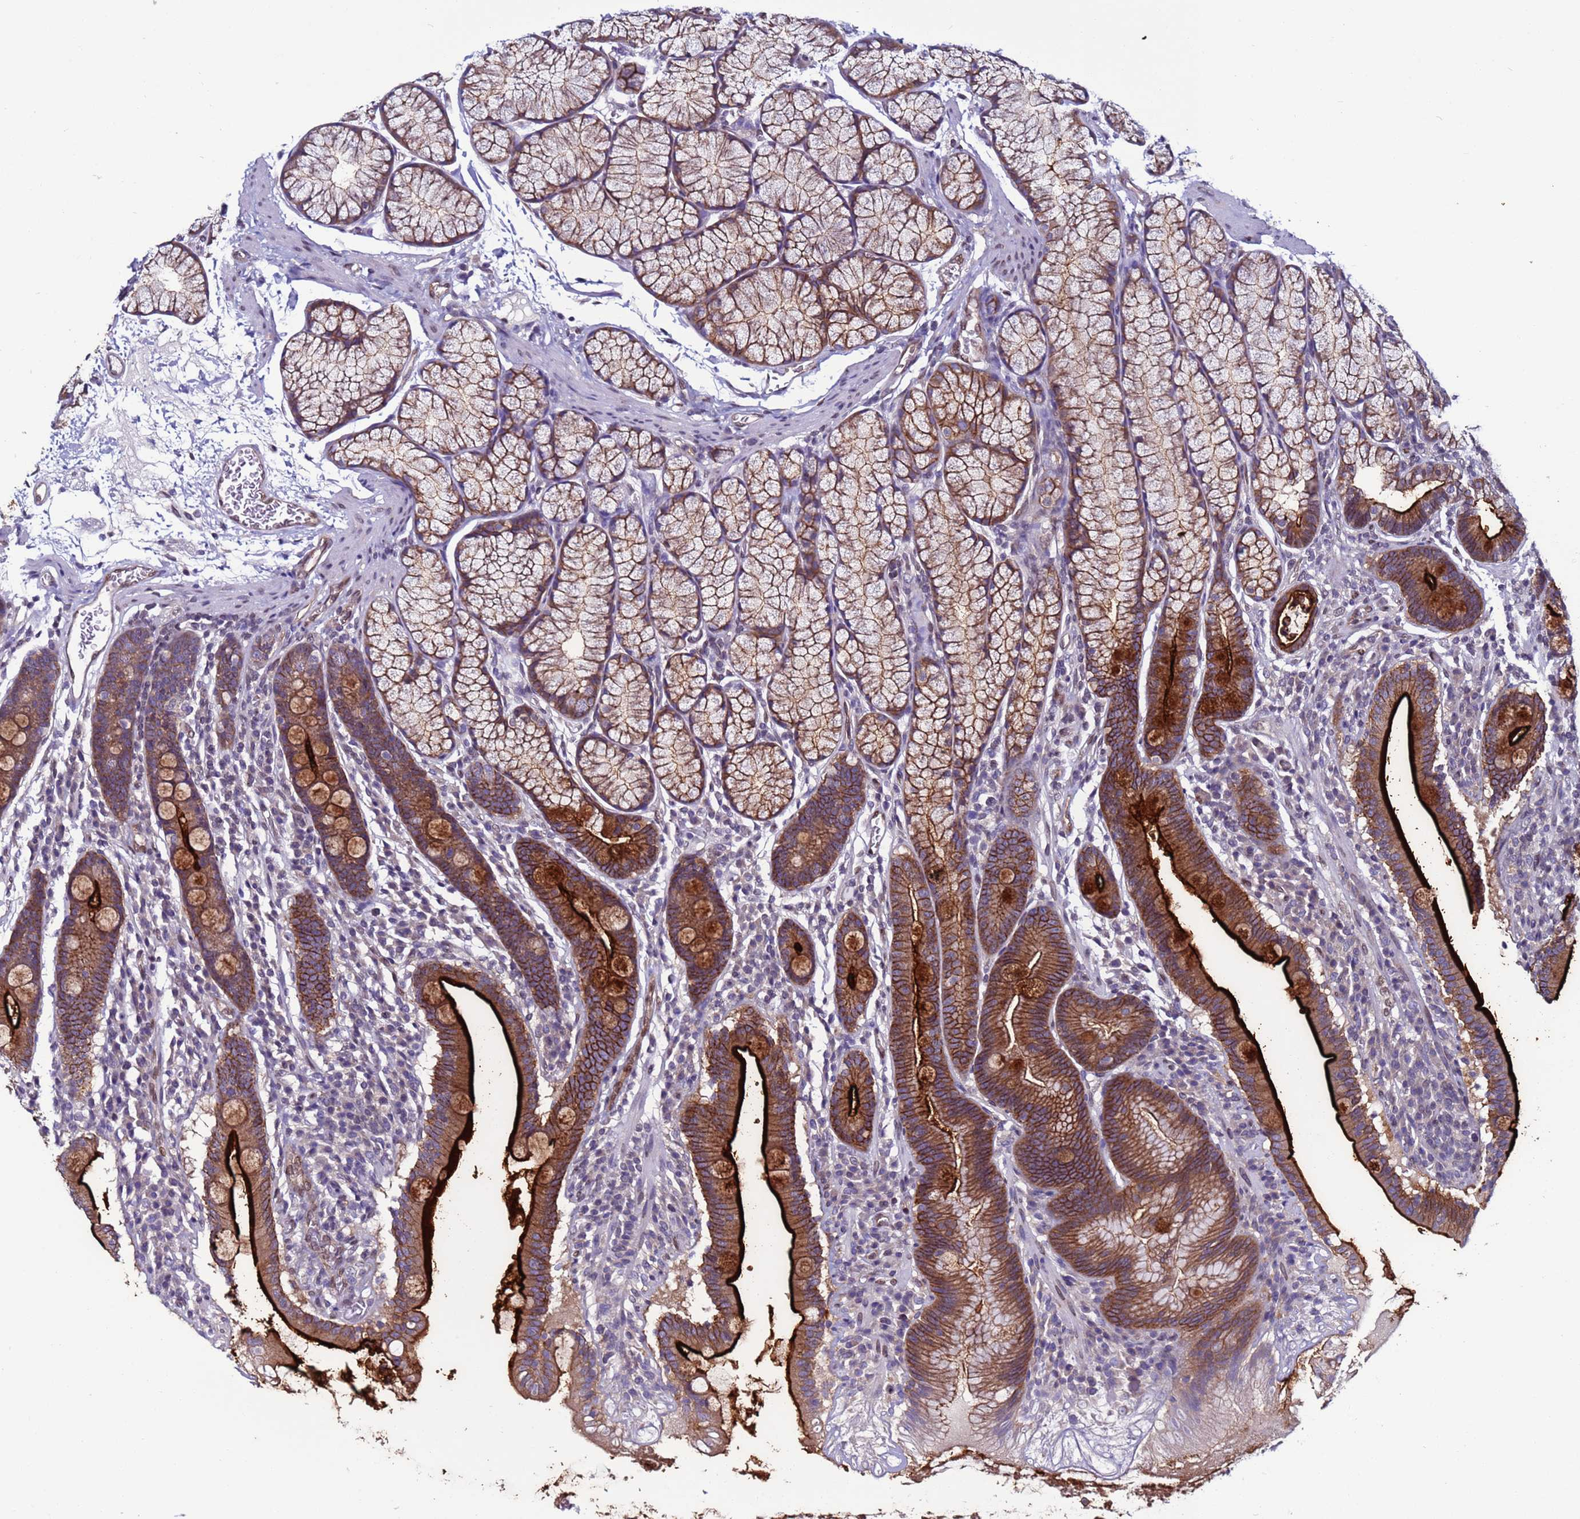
{"staining": {"intensity": "strong", "quantity": ">75%", "location": "cytoplasmic/membranous"}, "tissue": "duodenum", "cell_type": "Glandular cells", "image_type": "normal", "snomed": [{"axis": "morphology", "description": "Normal tissue, NOS"}, {"axis": "topography", "description": "Duodenum"}], "caption": "A histopathology image of duodenum stained for a protein exhibits strong cytoplasmic/membranous brown staining in glandular cells.", "gene": "TRIM37", "patient": {"sex": "male", "age": 35}}